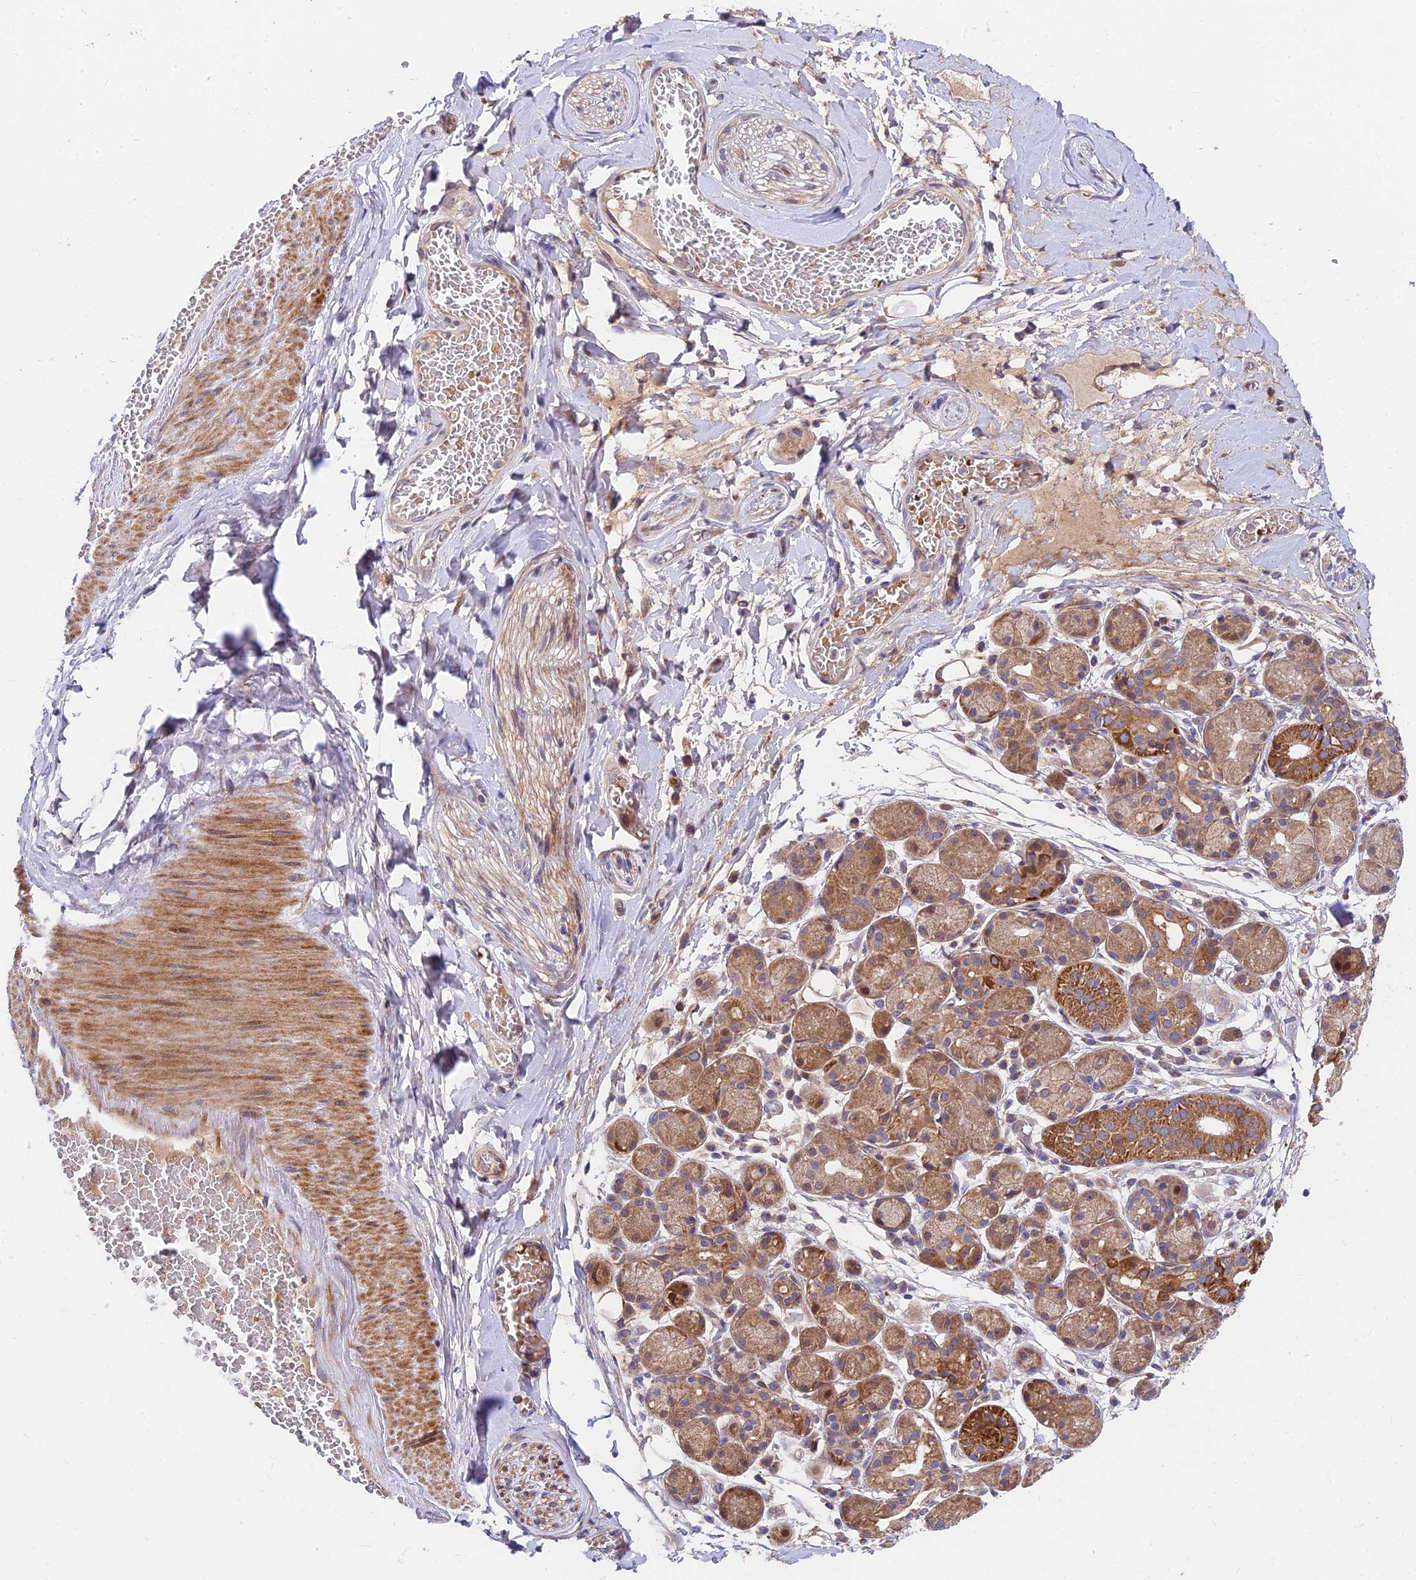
{"staining": {"intensity": "moderate", "quantity": ">75%", "location": "cytoplasmic/membranous"}, "tissue": "soft tissue", "cell_type": "Fibroblasts", "image_type": "normal", "snomed": [{"axis": "morphology", "description": "Normal tissue, NOS"}, {"axis": "topography", "description": "Salivary gland"}, {"axis": "topography", "description": "Peripheral nerve tissue"}], "caption": "The micrograph exhibits staining of unremarkable soft tissue, revealing moderate cytoplasmic/membranous protein staining (brown color) within fibroblasts.", "gene": "FUOM", "patient": {"sex": "male", "age": 62}}